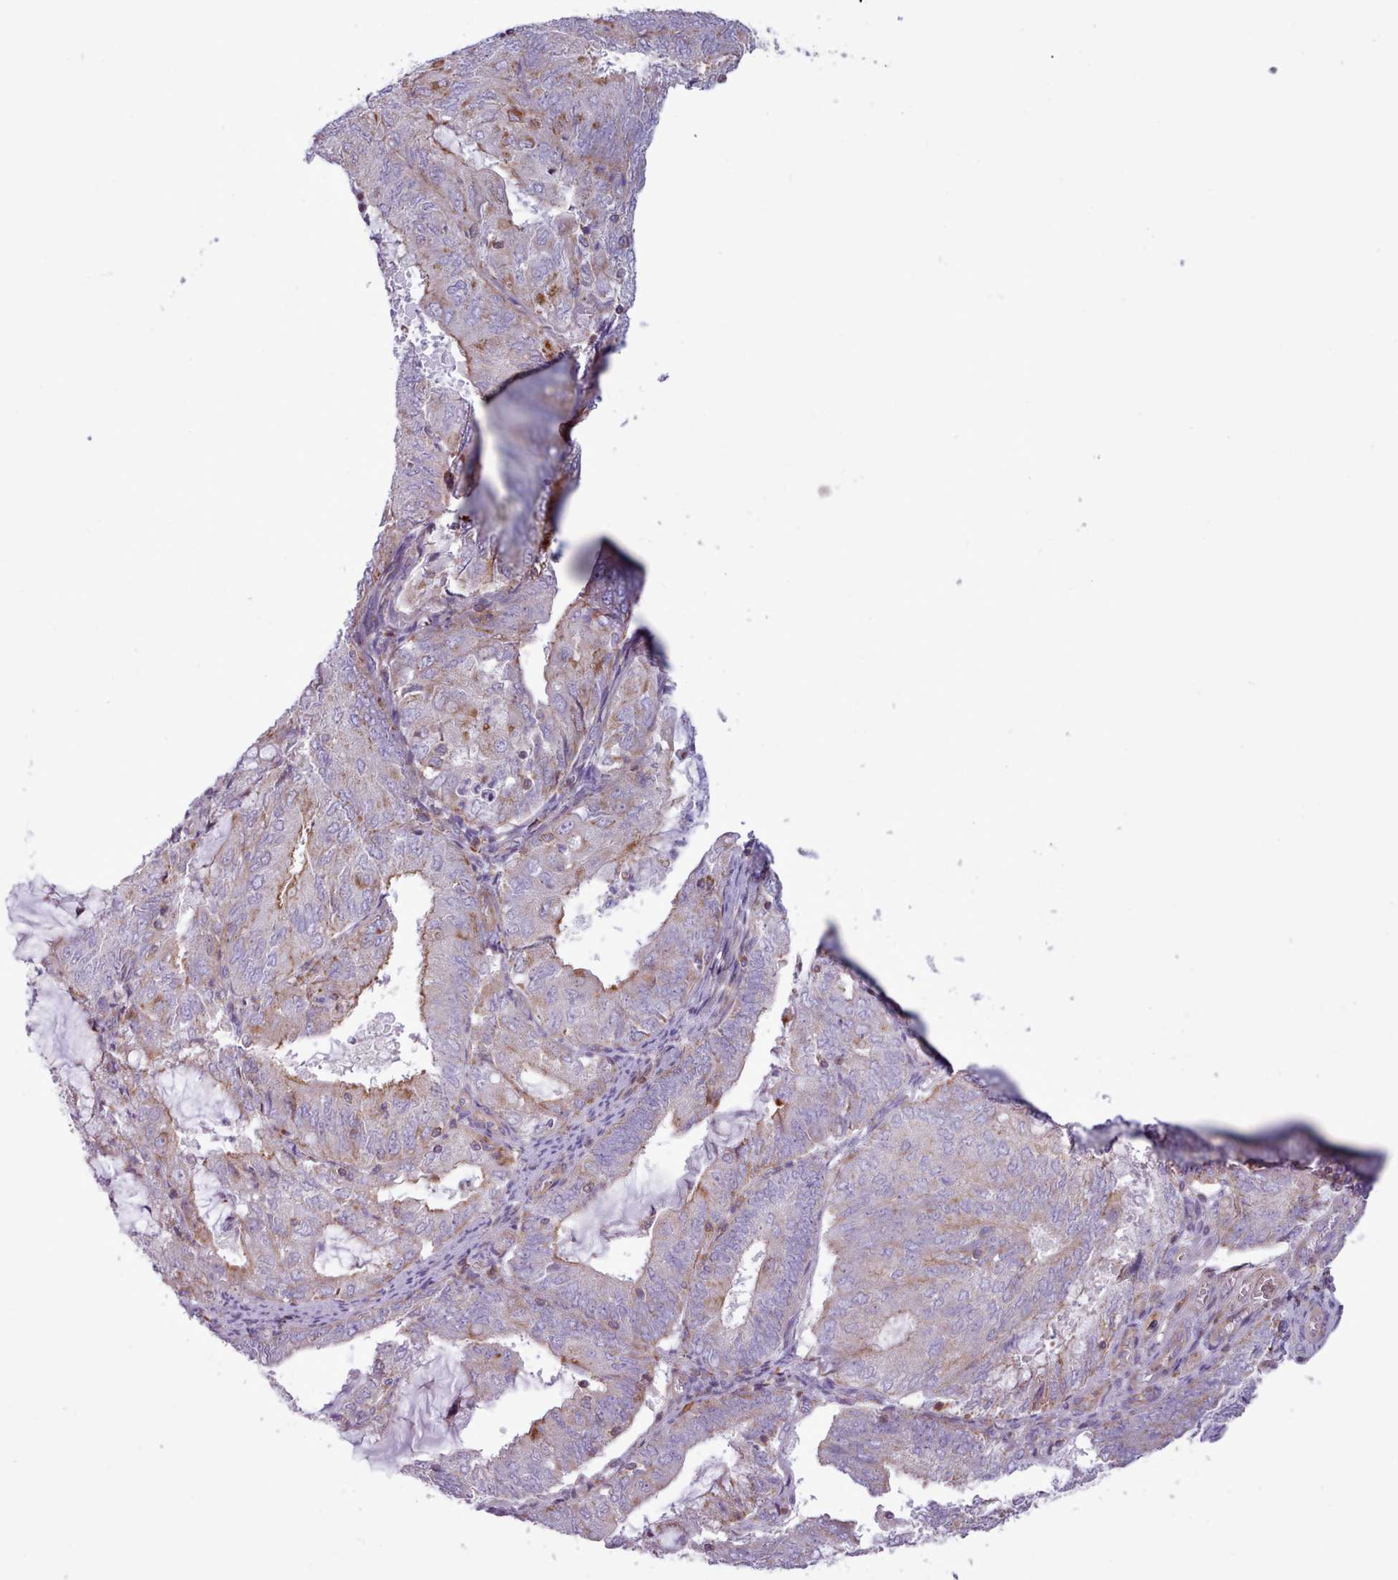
{"staining": {"intensity": "weak", "quantity": "<25%", "location": "cytoplasmic/membranous"}, "tissue": "endometrial cancer", "cell_type": "Tumor cells", "image_type": "cancer", "snomed": [{"axis": "morphology", "description": "Adenocarcinoma, NOS"}, {"axis": "topography", "description": "Endometrium"}], "caption": "Immunohistochemistry (IHC) image of neoplastic tissue: human endometrial adenocarcinoma stained with DAB shows no significant protein expression in tumor cells.", "gene": "TENT4B", "patient": {"sex": "female", "age": 81}}